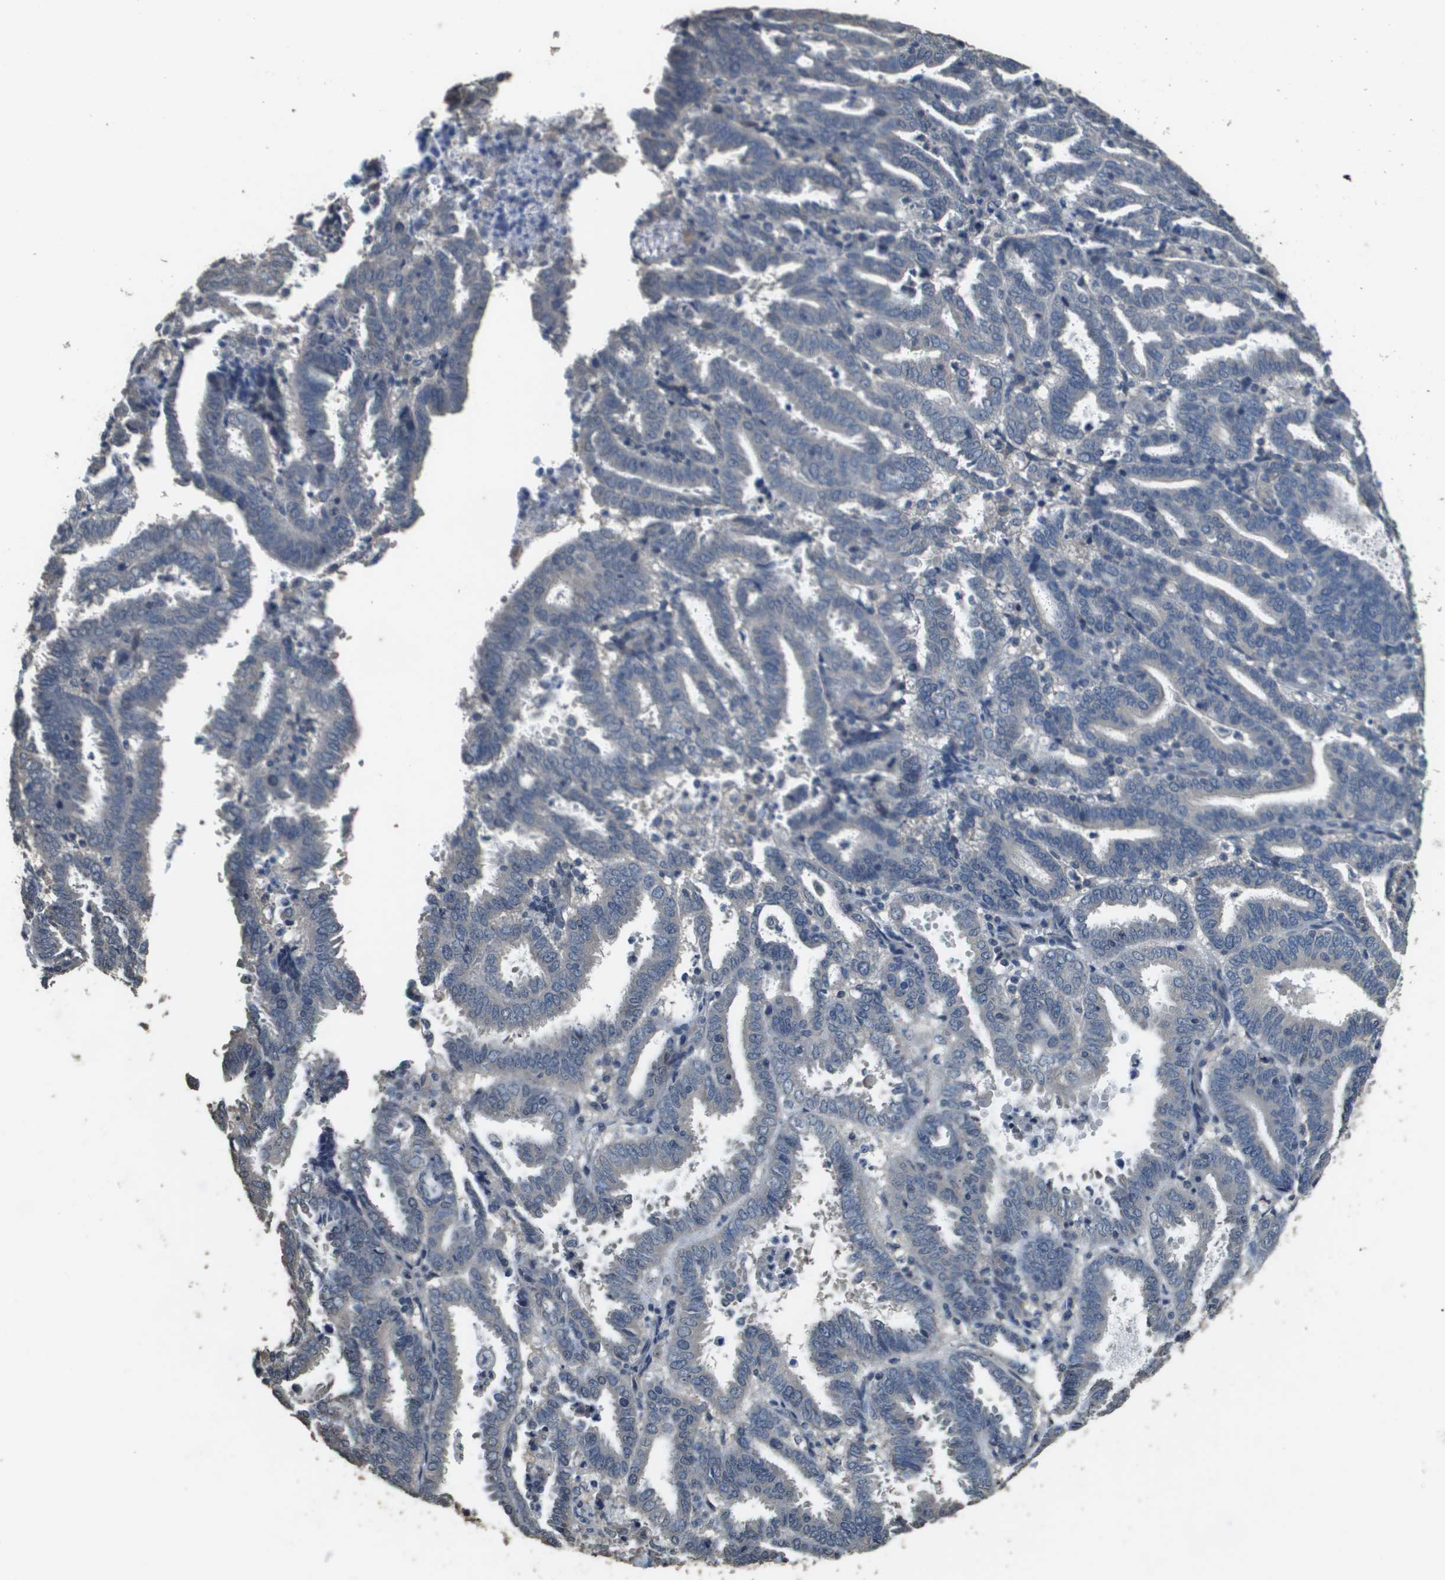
{"staining": {"intensity": "negative", "quantity": "none", "location": "none"}, "tissue": "endometrial cancer", "cell_type": "Tumor cells", "image_type": "cancer", "snomed": [{"axis": "morphology", "description": "Adenocarcinoma, NOS"}, {"axis": "topography", "description": "Uterus"}], "caption": "IHC of human endometrial adenocarcinoma demonstrates no expression in tumor cells.", "gene": "RAB6B", "patient": {"sex": "female", "age": 83}}